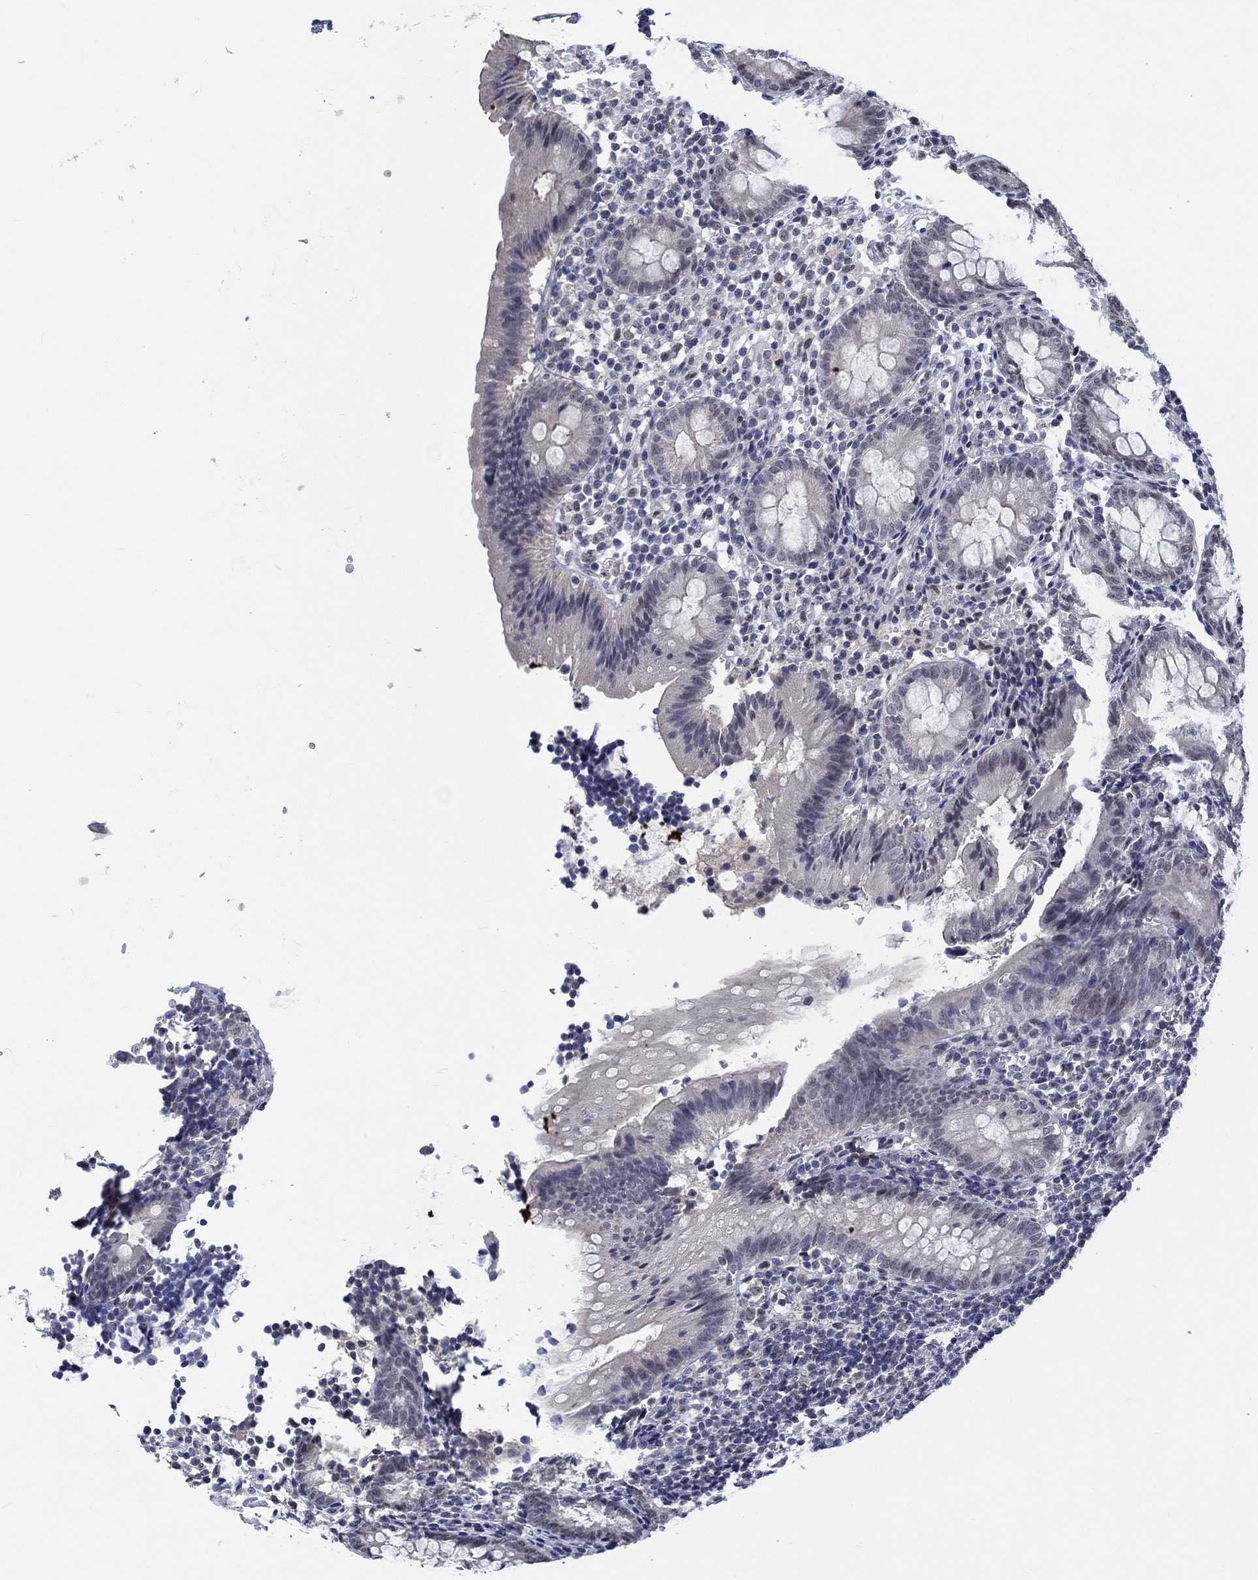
{"staining": {"intensity": "weak", "quantity": "<25%", "location": "nuclear"}, "tissue": "appendix", "cell_type": "Glandular cells", "image_type": "normal", "snomed": [{"axis": "morphology", "description": "Normal tissue, NOS"}, {"axis": "topography", "description": "Appendix"}], "caption": "Normal appendix was stained to show a protein in brown. There is no significant positivity in glandular cells. The staining is performed using DAB brown chromogen with nuclei counter-stained in using hematoxylin.", "gene": "HTN1", "patient": {"sex": "female", "age": 40}}